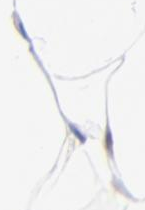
{"staining": {"intensity": "negative", "quantity": "none", "location": "none"}, "tissue": "adipose tissue", "cell_type": "Adipocytes", "image_type": "normal", "snomed": [{"axis": "morphology", "description": "Normal tissue, NOS"}, {"axis": "morphology", "description": "Duct carcinoma"}, {"axis": "topography", "description": "Breast"}, {"axis": "topography", "description": "Adipose tissue"}], "caption": "Adipocytes are negative for protein expression in normal human adipose tissue. The staining was performed using DAB (3,3'-diaminobenzidine) to visualize the protein expression in brown, while the nuclei were stained in blue with hematoxylin (Magnification: 20x).", "gene": "PTK7", "patient": {"sex": "female", "age": 37}}